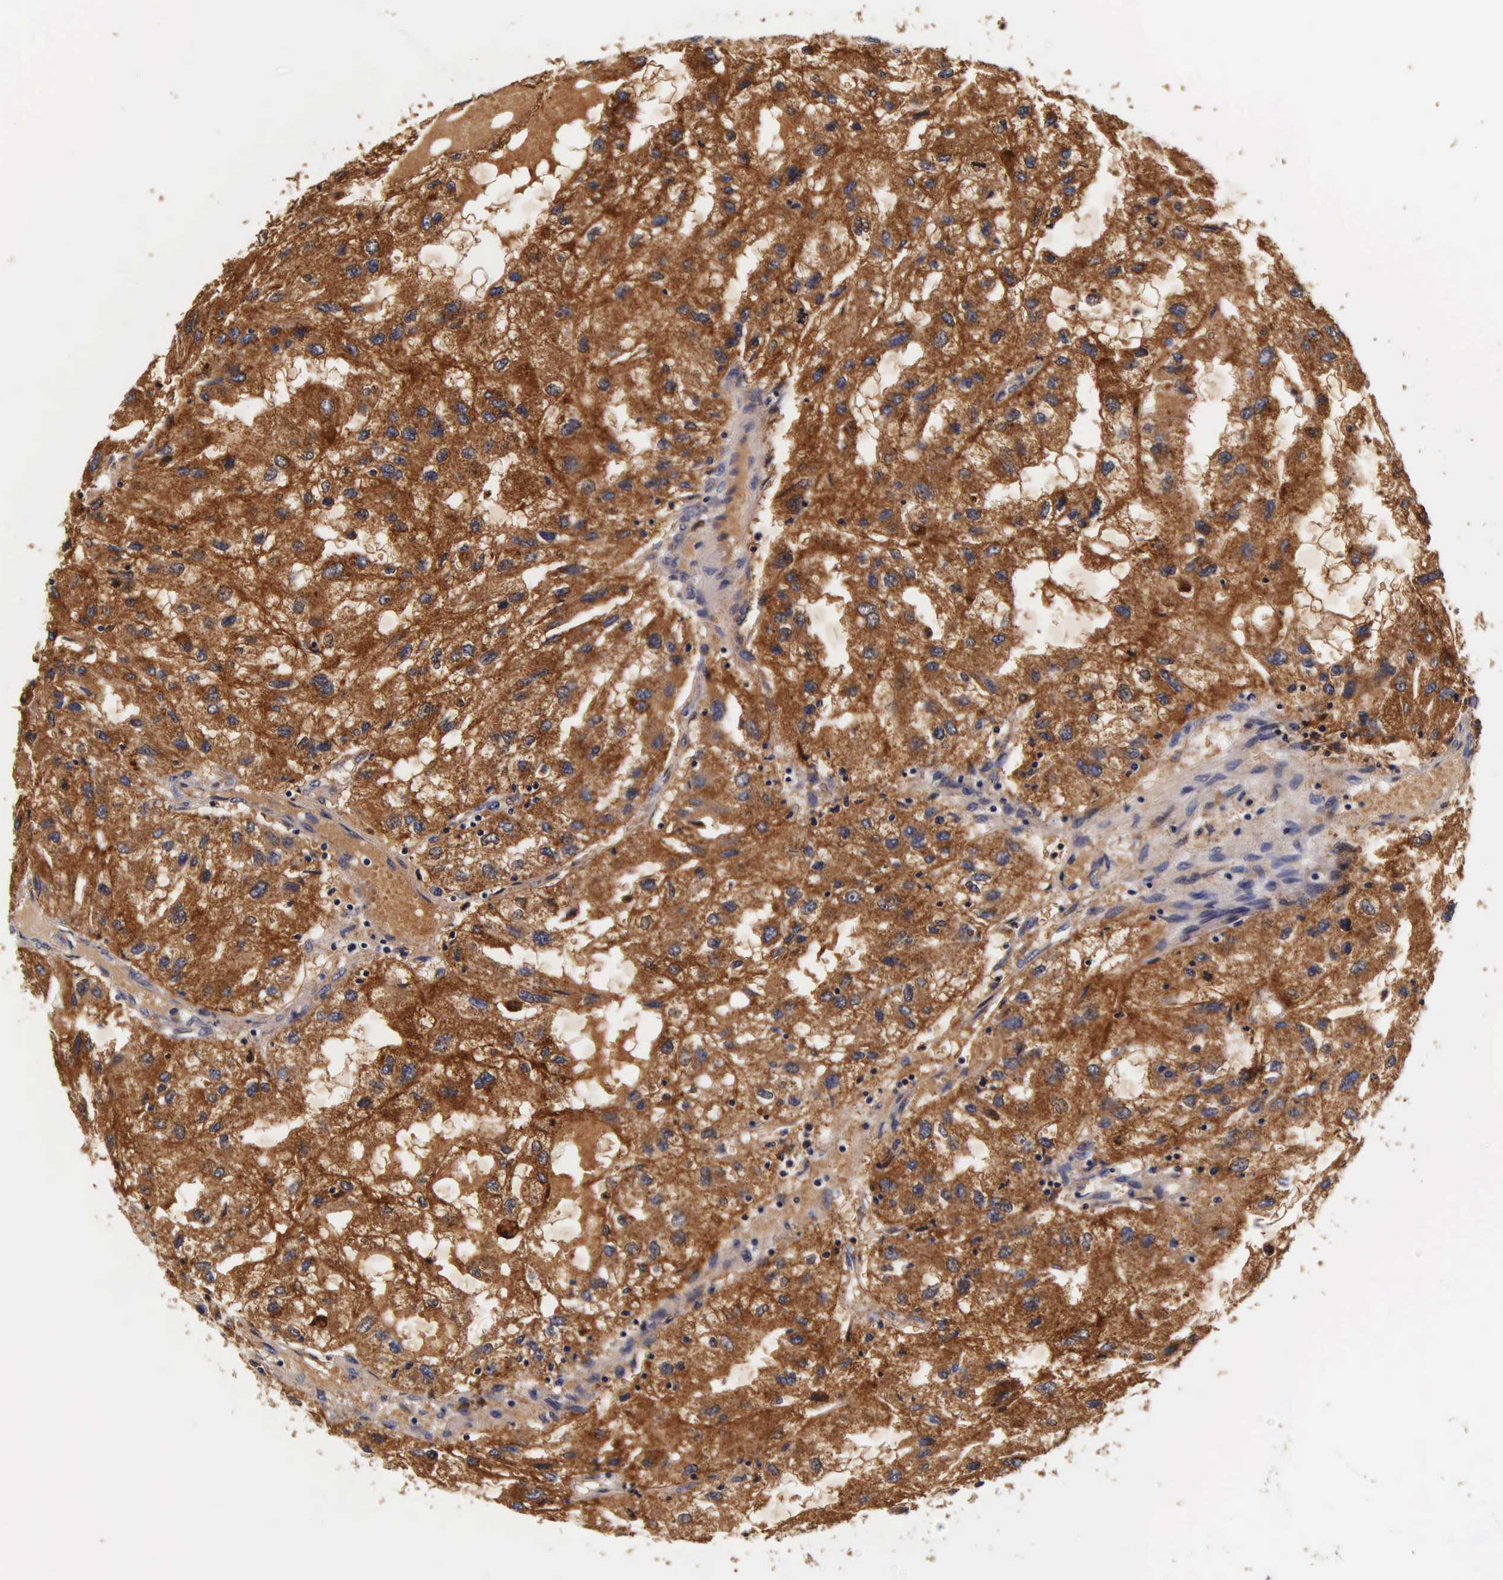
{"staining": {"intensity": "moderate", "quantity": "25%-75%", "location": "cytoplasmic/membranous"}, "tissue": "renal cancer", "cell_type": "Tumor cells", "image_type": "cancer", "snomed": [{"axis": "morphology", "description": "Normal tissue, NOS"}, {"axis": "morphology", "description": "Adenocarcinoma, NOS"}, {"axis": "topography", "description": "Kidney"}], "caption": "A brown stain shows moderate cytoplasmic/membranous expression of a protein in renal cancer tumor cells. Nuclei are stained in blue.", "gene": "CTSB", "patient": {"sex": "male", "age": 71}}